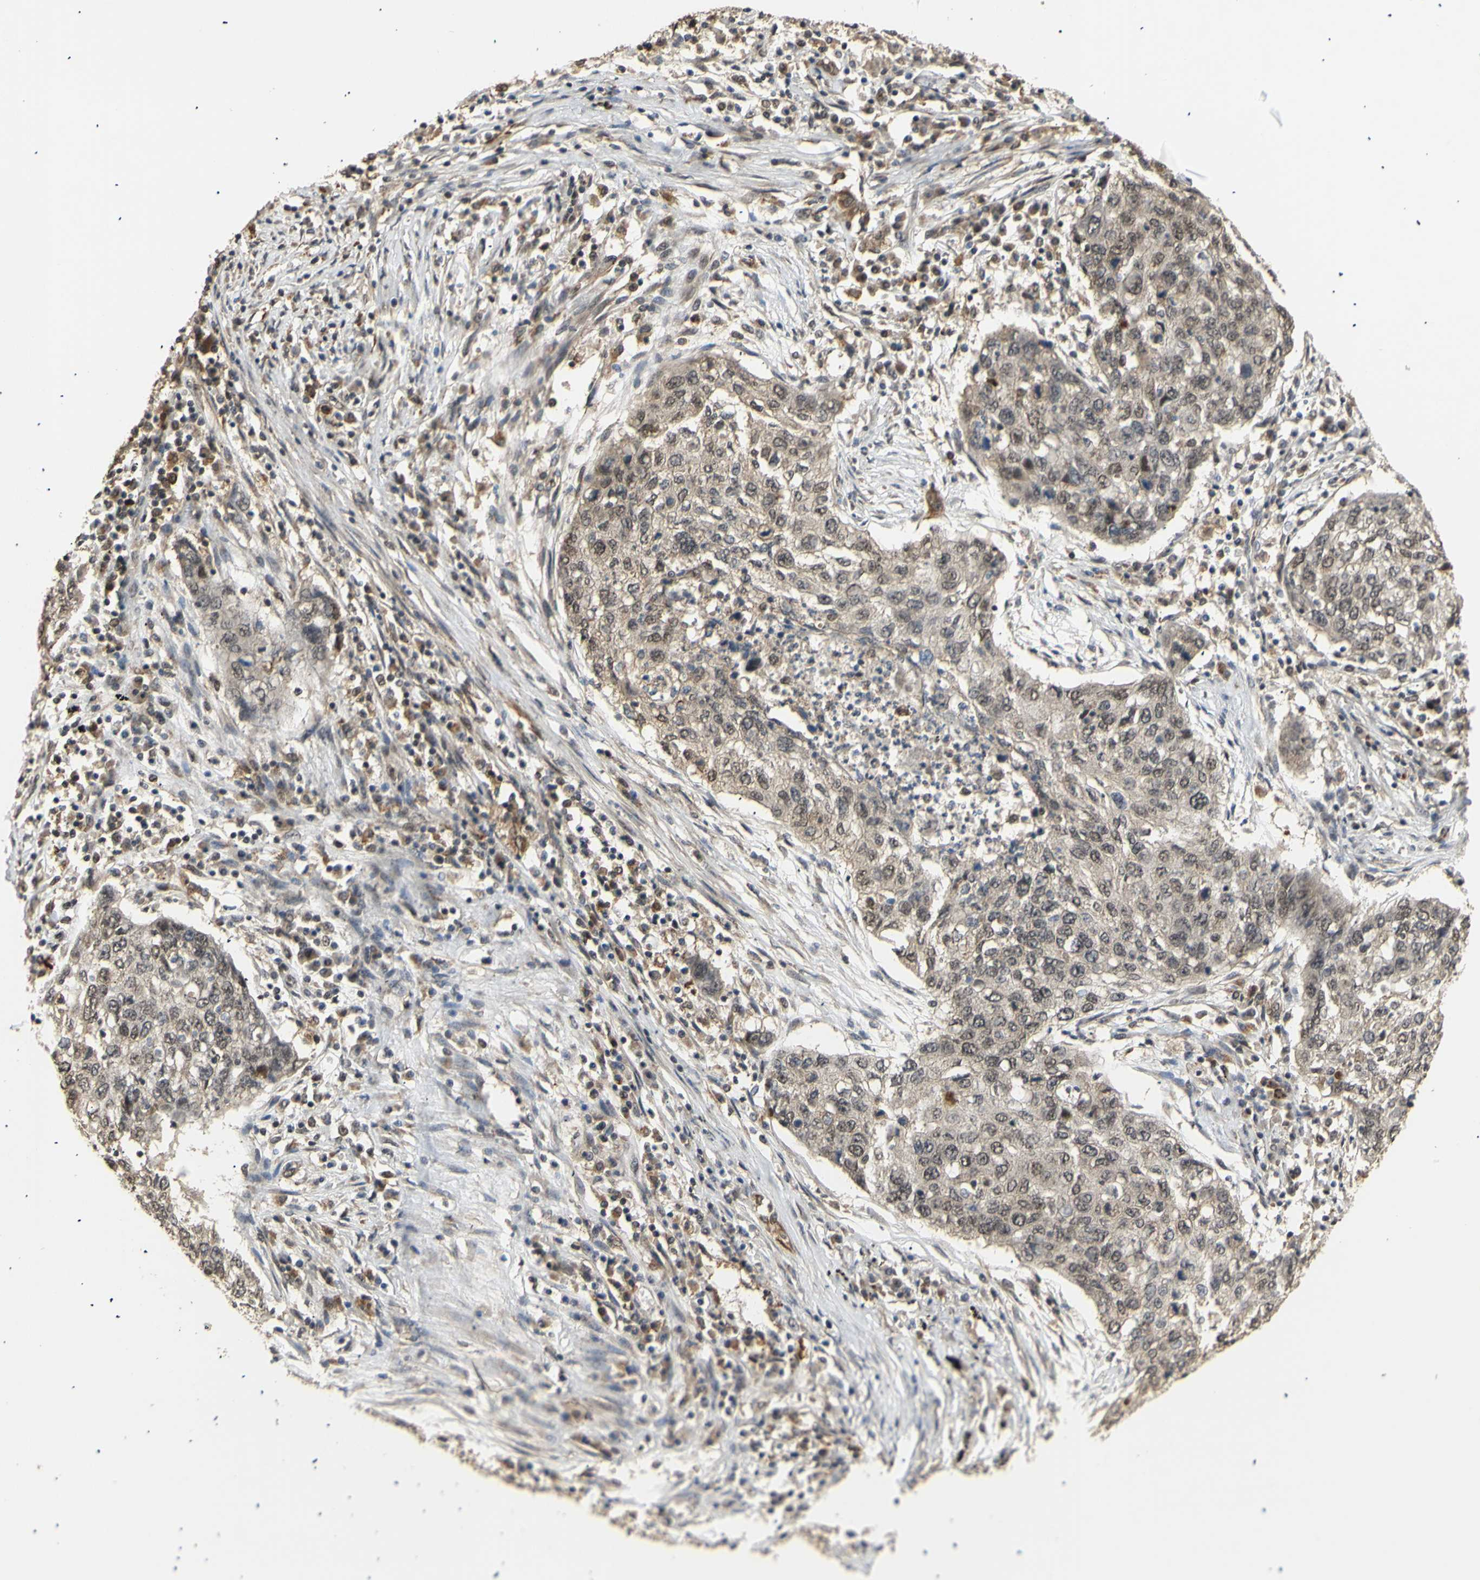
{"staining": {"intensity": "weak", "quantity": ">75%", "location": "cytoplasmic/membranous,nuclear"}, "tissue": "lung cancer", "cell_type": "Tumor cells", "image_type": "cancer", "snomed": [{"axis": "morphology", "description": "Squamous cell carcinoma, NOS"}, {"axis": "topography", "description": "Lung"}], "caption": "Immunohistochemistry (IHC) staining of lung cancer (squamous cell carcinoma), which displays low levels of weak cytoplasmic/membranous and nuclear staining in approximately >75% of tumor cells indicating weak cytoplasmic/membranous and nuclear protein staining. The staining was performed using DAB (3,3'-diaminobenzidine) (brown) for protein detection and nuclei were counterstained in hematoxylin (blue).", "gene": "GTF2E2", "patient": {"sex": "female", "age": 63}}